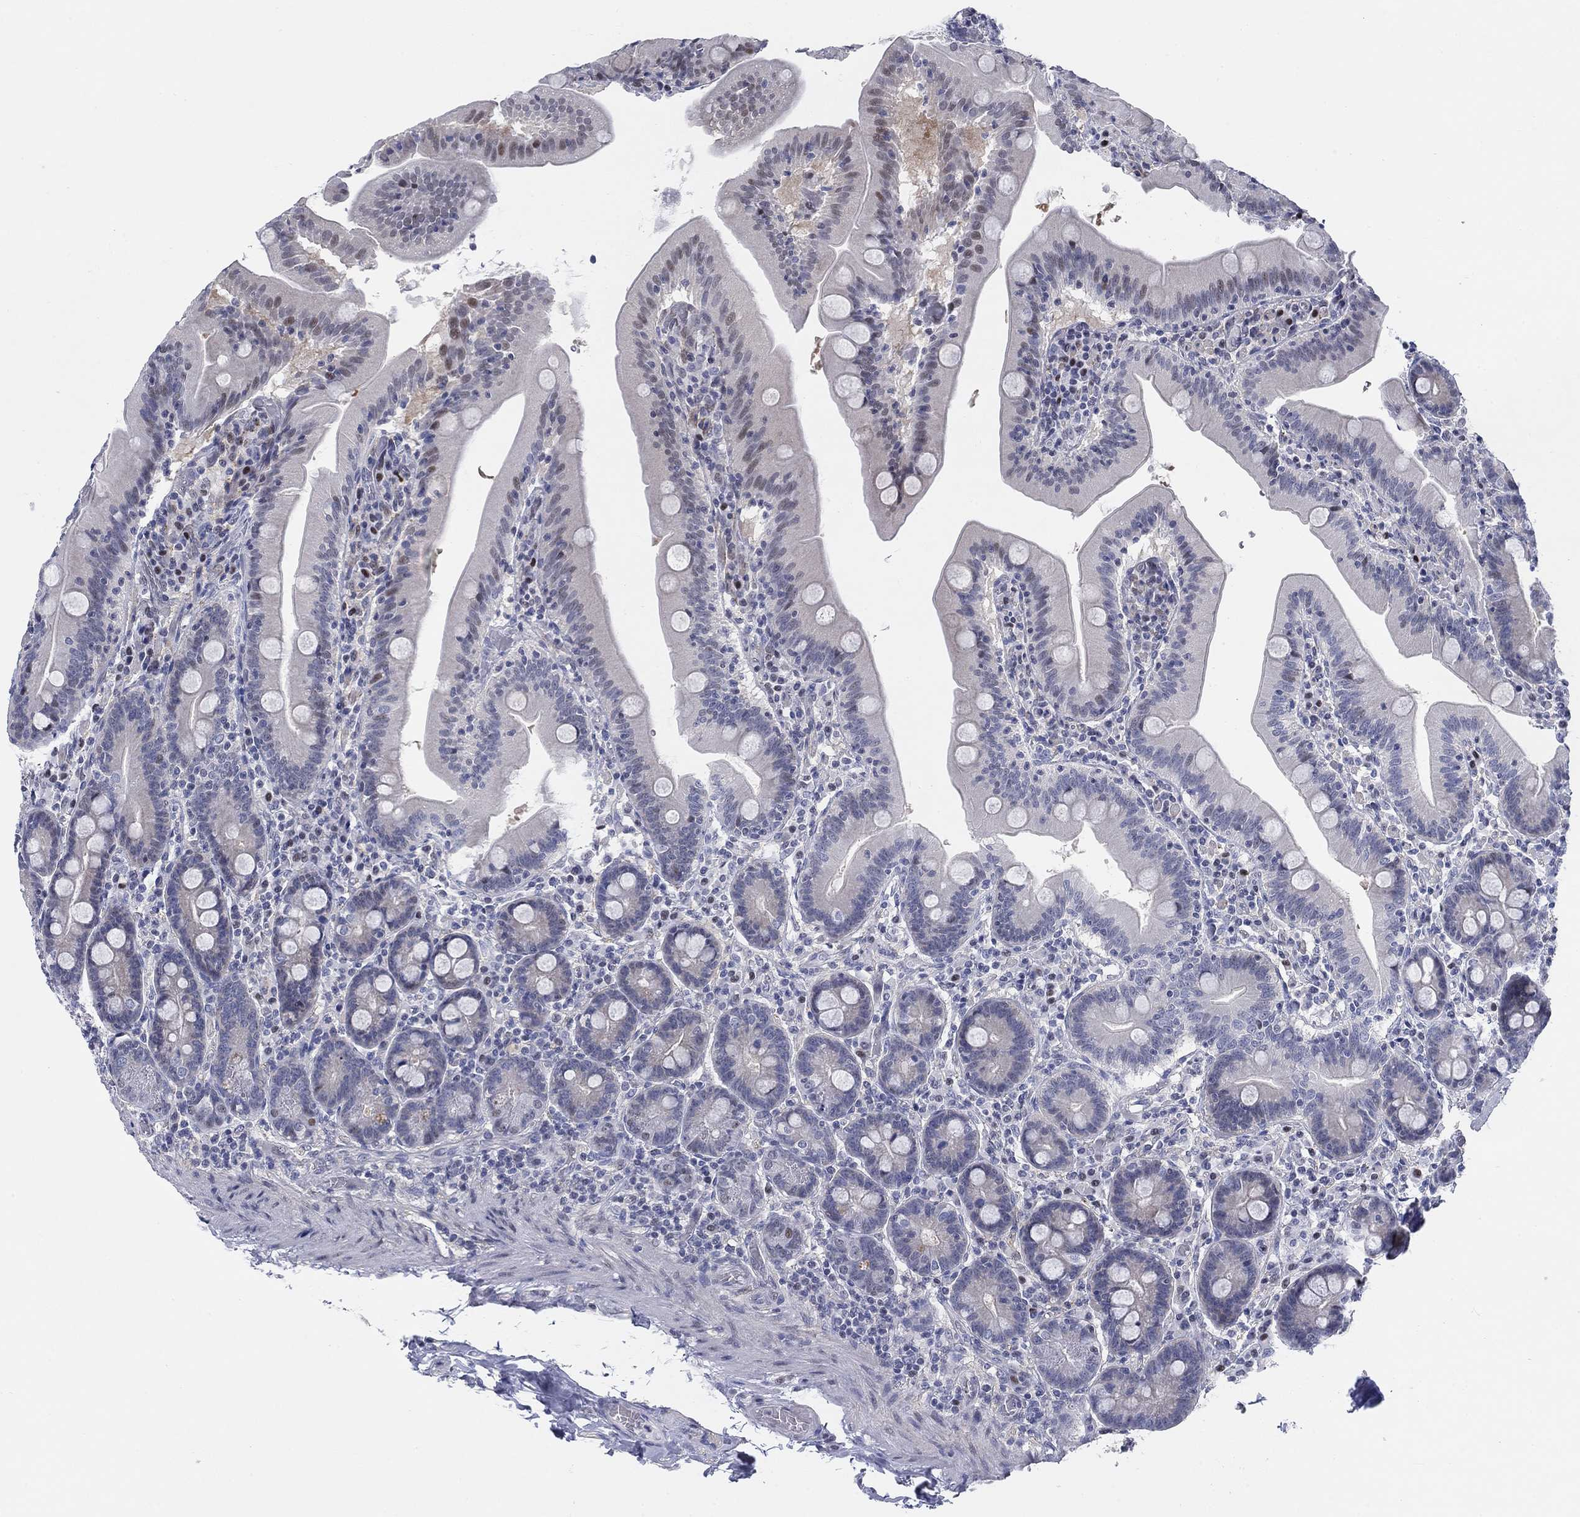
{"staining": {"intensity": "weak", "quantity": "<25%", "location": "cytoplasmic/membranous"}, "tissue": "small intestine", "cell_type": "Glandular cells", "image_type": "normal", "snomed": [{"axis": "morphology", "description": "Normal tissue, NOS"}, {"axis": "topography", "description": "Small intestine"}], "caption": "High magnification brightfield microscopy of unremarkable small intestine stained with DAB (brown) and counterstained with hematoxylin (blue): glandular cells show no significant positivity.", "gene": "MYO3A", "patient": {"sex": "male", "age": 37}}